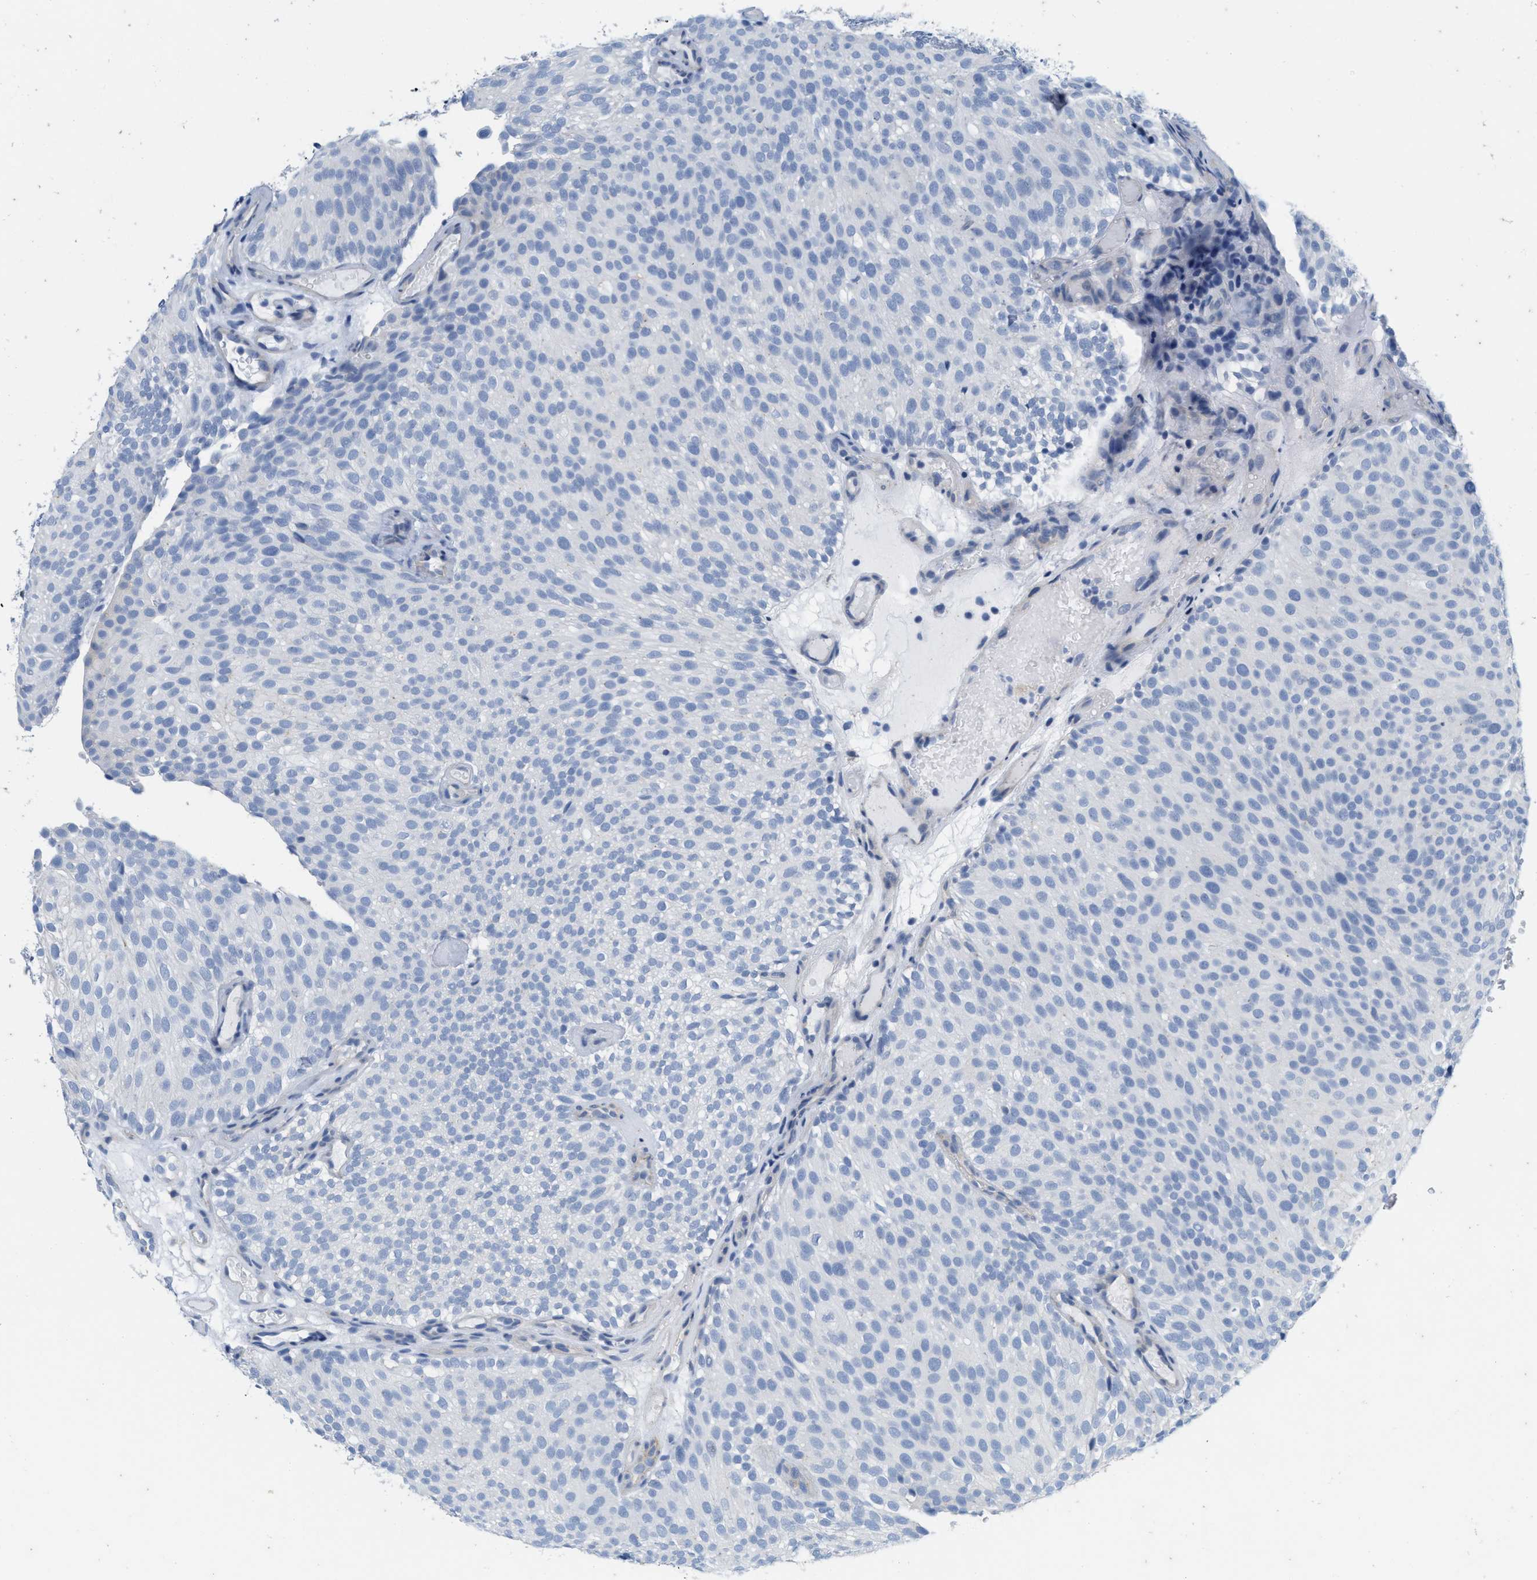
{"staining": {"intensity": "negative", "quantity": "none", "location": "none"}, "tissue": "urothelial cancer", "cell_type": "Tumor cells", "image_type": "cancer", "snomed": [{"axis": "morphology", "description": "Urothelial carcinoma, Low grade"}, {"axis": "topography", "description": "Urinary bladder"}], "caption": "Micrograph shows no significant protein expression in tumor cells of low-grade urothelial carcinoma.", "gene": "ABCB11", "patient": {"sex": "male", "age": 78}}